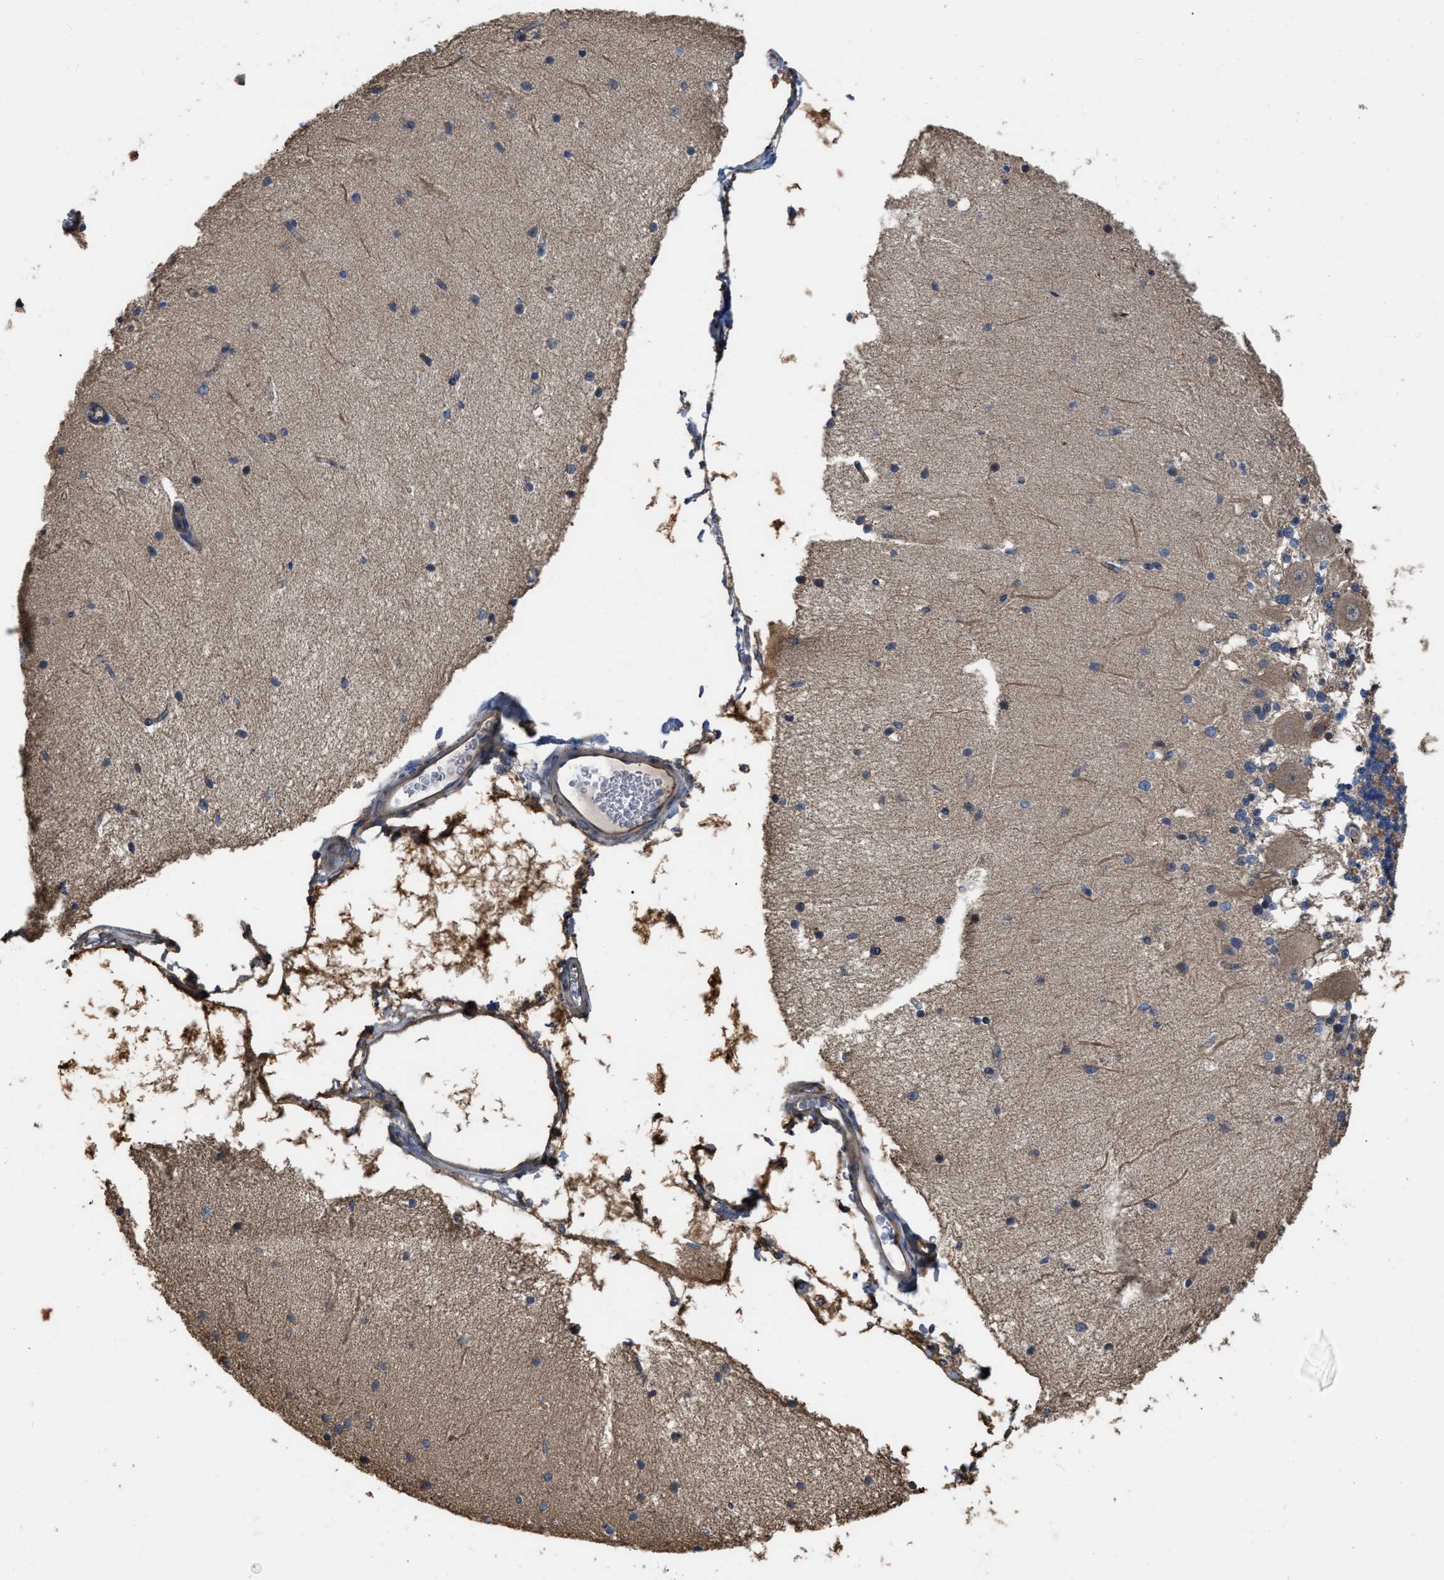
{"staining": {"intensity": "moderate", "quantity": "25%-75%", "location": "cytoplasmic/membranous"}, "tissue": "cerebellum", "cell_type": "Cells in granular layer", "image_type": "normal", "snomed": [{"axis": "morphology", "description": "Normal tissue, NOS"}, {"axis": "topography", "description": "Cerebellum"}], "caption": "Immunohistochemistry (IHC) histopathology image of normal cerebellum: cerebellum stained using IHC demonstrates medium levels of moderate protein expression localized specifically in the cytoplasmic/membranous of cells in granular layer, appearing as a cytoplasmic/membranous brown color.", "gene": "SLC4A11", "patient": {"sex": "female", "age": 54}}